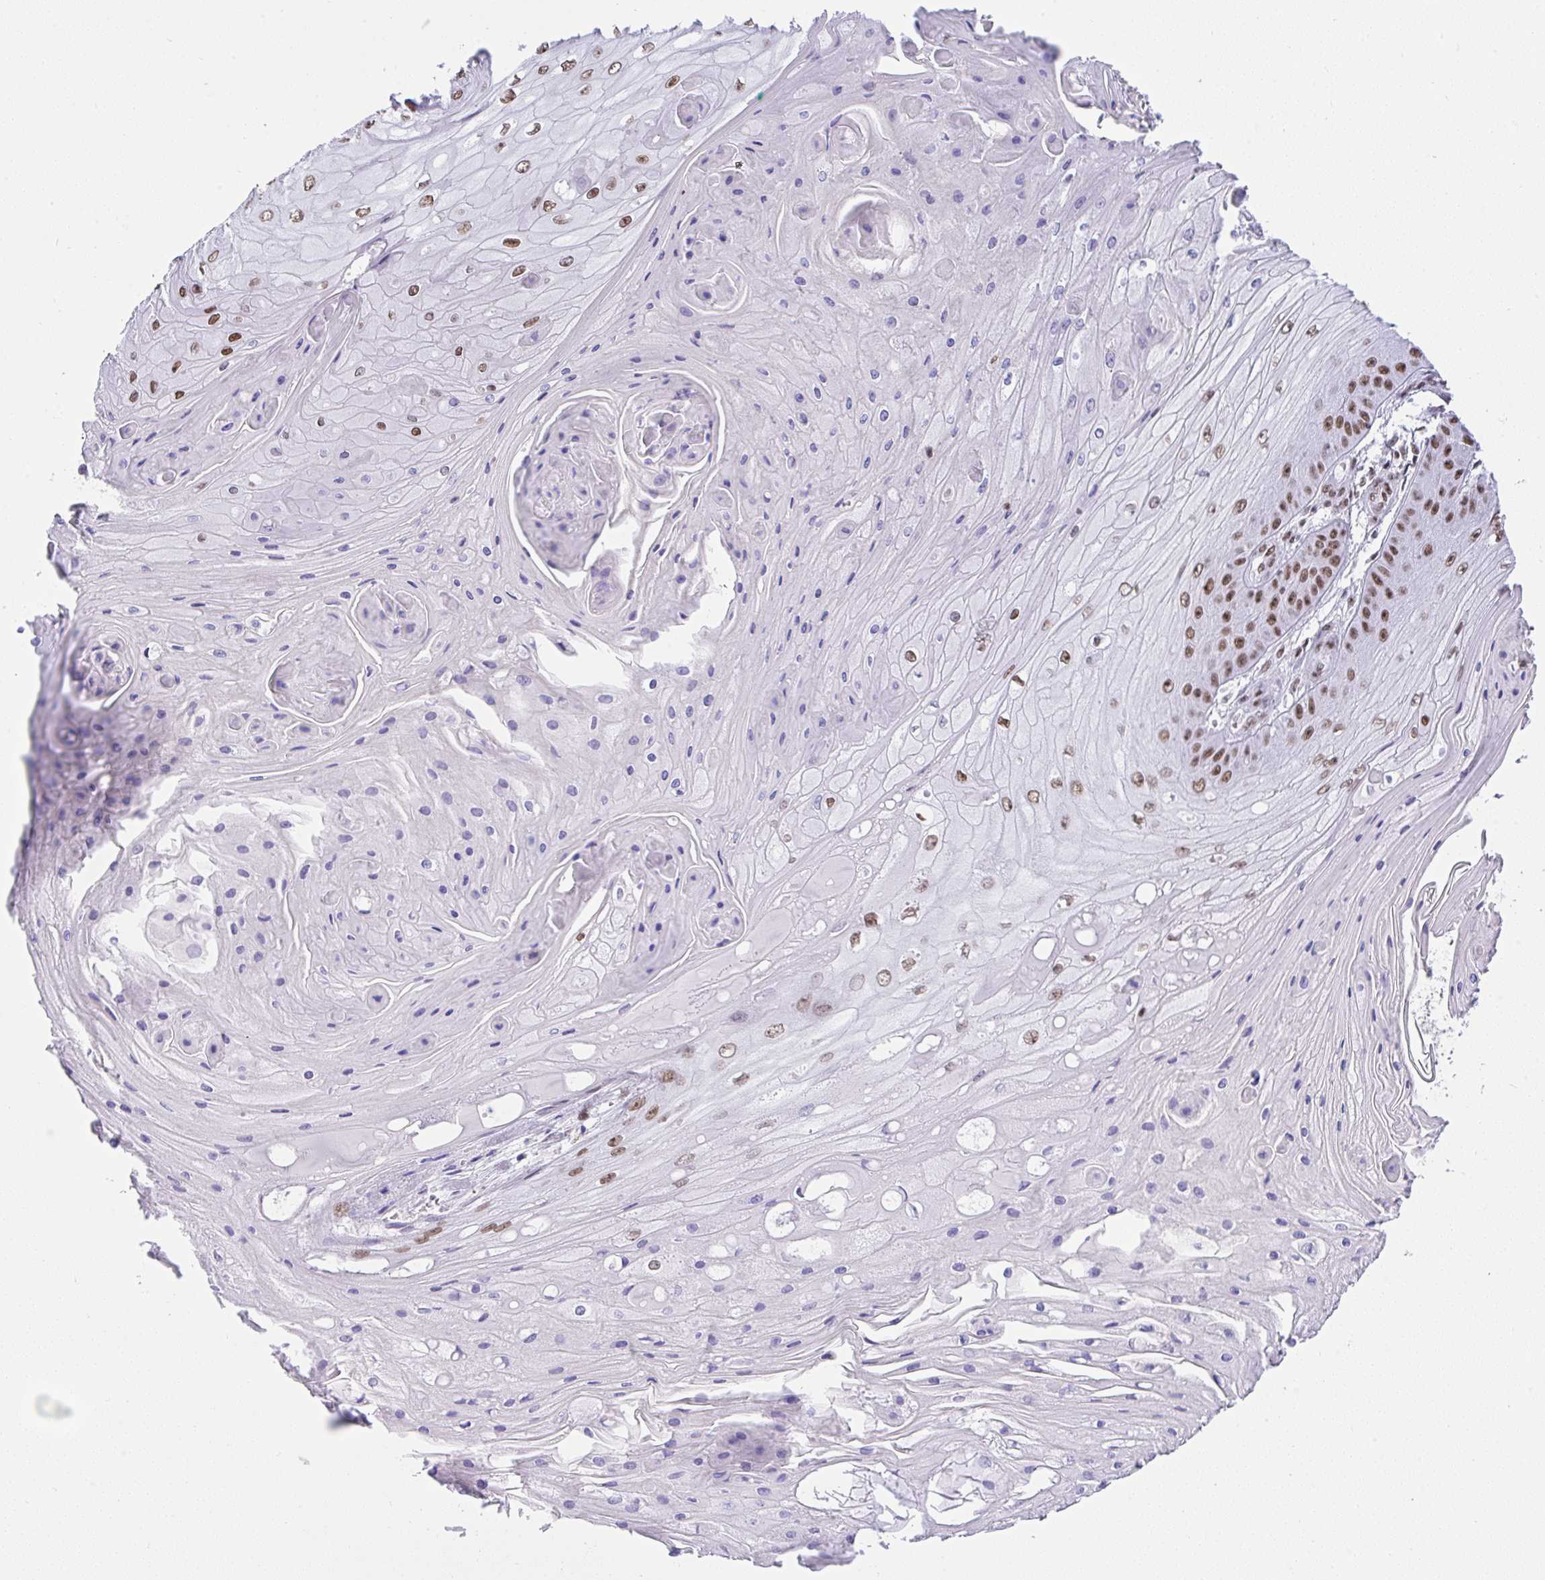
{"staining": {"intensity": "moderate", "quantity": "25%-75%", "location": "nuclear"}, "tissue": "skin cancer", "cell_type": "Tumor cells", "image_type": "cancer", "snomed": [{"axis": "morphology", "description": "Squamous cell carcinoma, NOS"}, {"axis": "topography", "description": "Skin"}], "caption": "The micrograph demonstrates immunohistochemical staining of squamous cell carcinoma (skin). There is moderate nuclear expression is present in about 25%-75% of tumor cells. The protein of interest is shown in brown color, while the nuclei are stained blue.", "gene": "DDX52", "patient": {"sex": "male", "age": 70}}